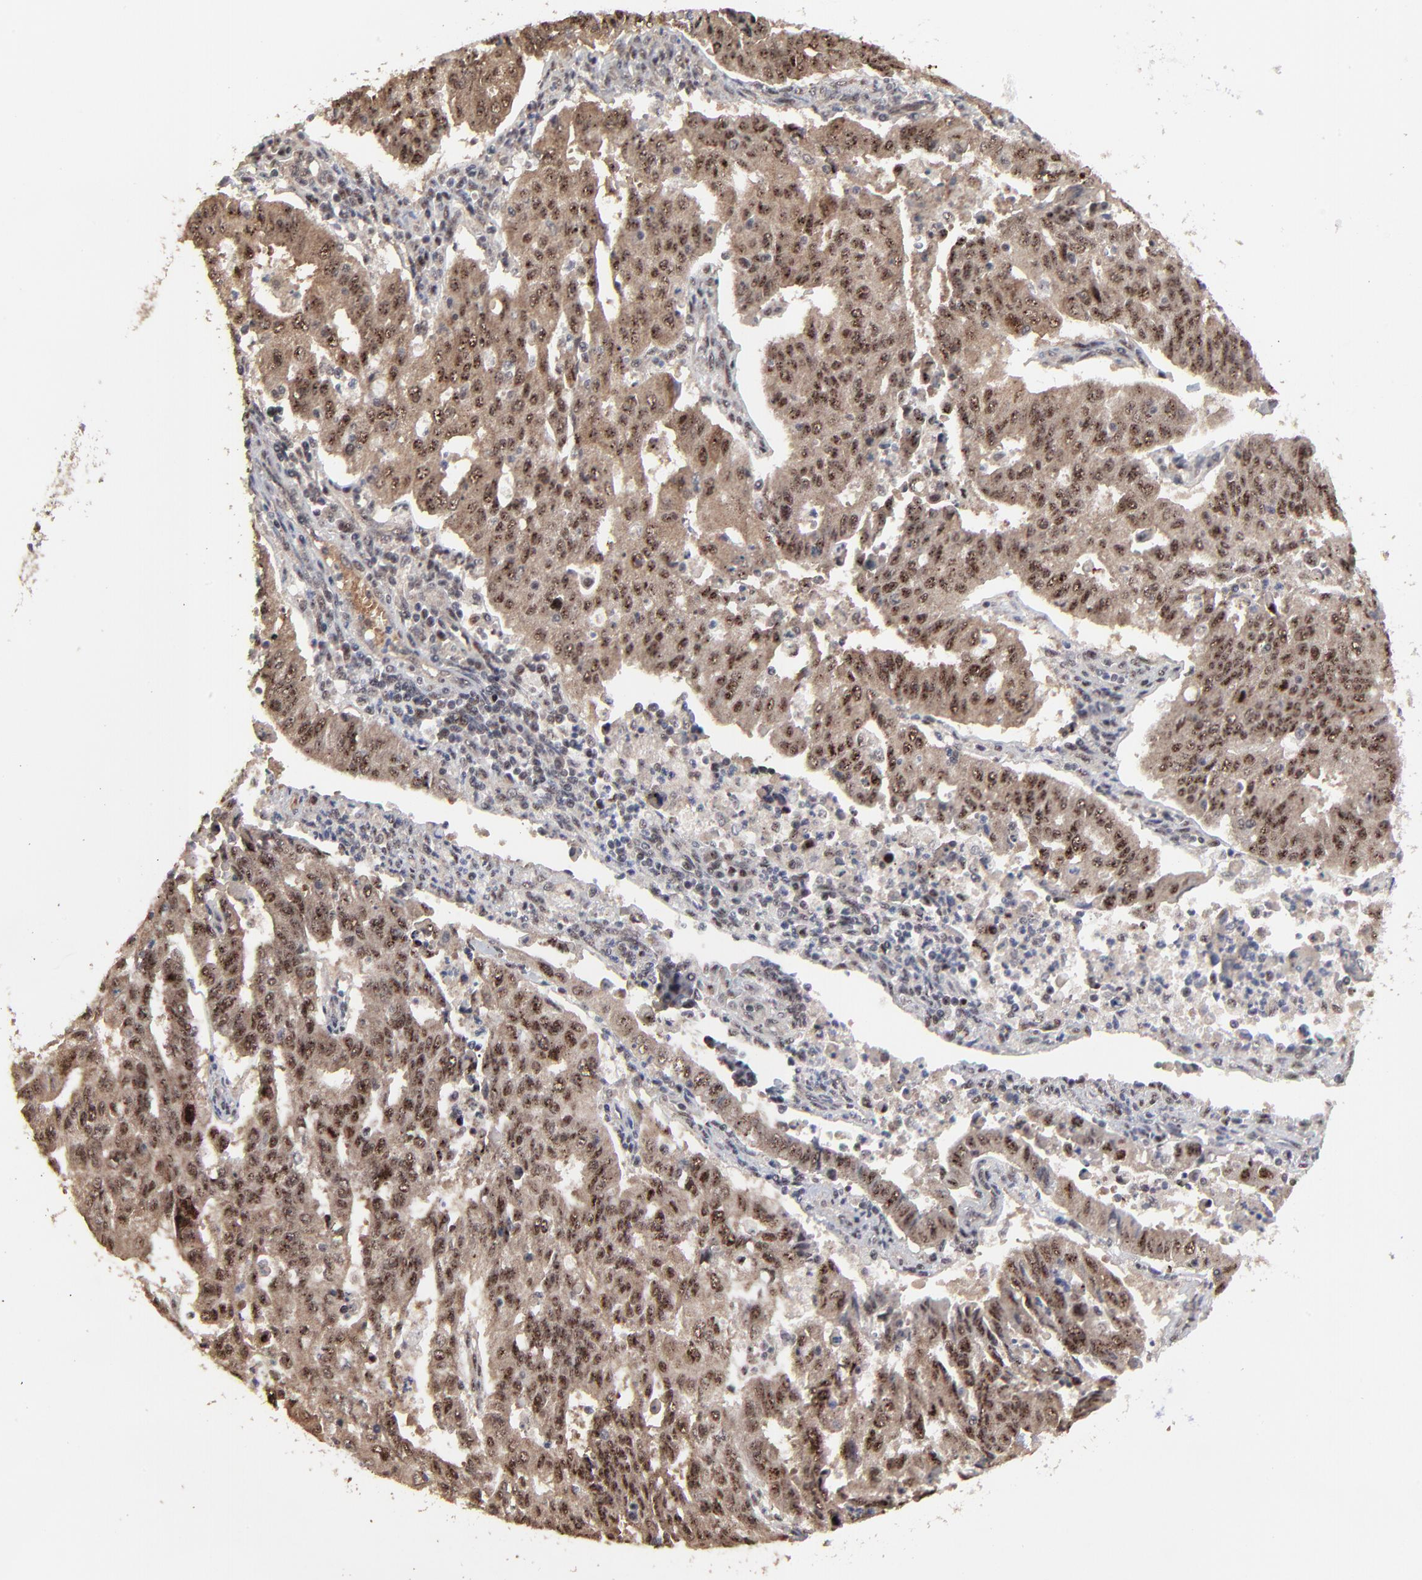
{"staining": {"intensity": "strong", "quantity": ">75%", "location": "cytoplasmic/membranous,nuclear"}, "tissue": "endometrial cancer", "cell_type": "Tumor cells", "image_type": "cancer", "snomed": [{"axis": "morphology", "description": "Adenocarcinoma, NOS"}, {"axis": "topography", "description": "Endometrium"}], "caption": "The immunohistochemical stain labels strong cytoplasmic/membranous and nuclear expression in tumor cells of endometrial cancer tissue.", "gene": "FRMD8", "patient": {"sex": "female", "age": 42}}